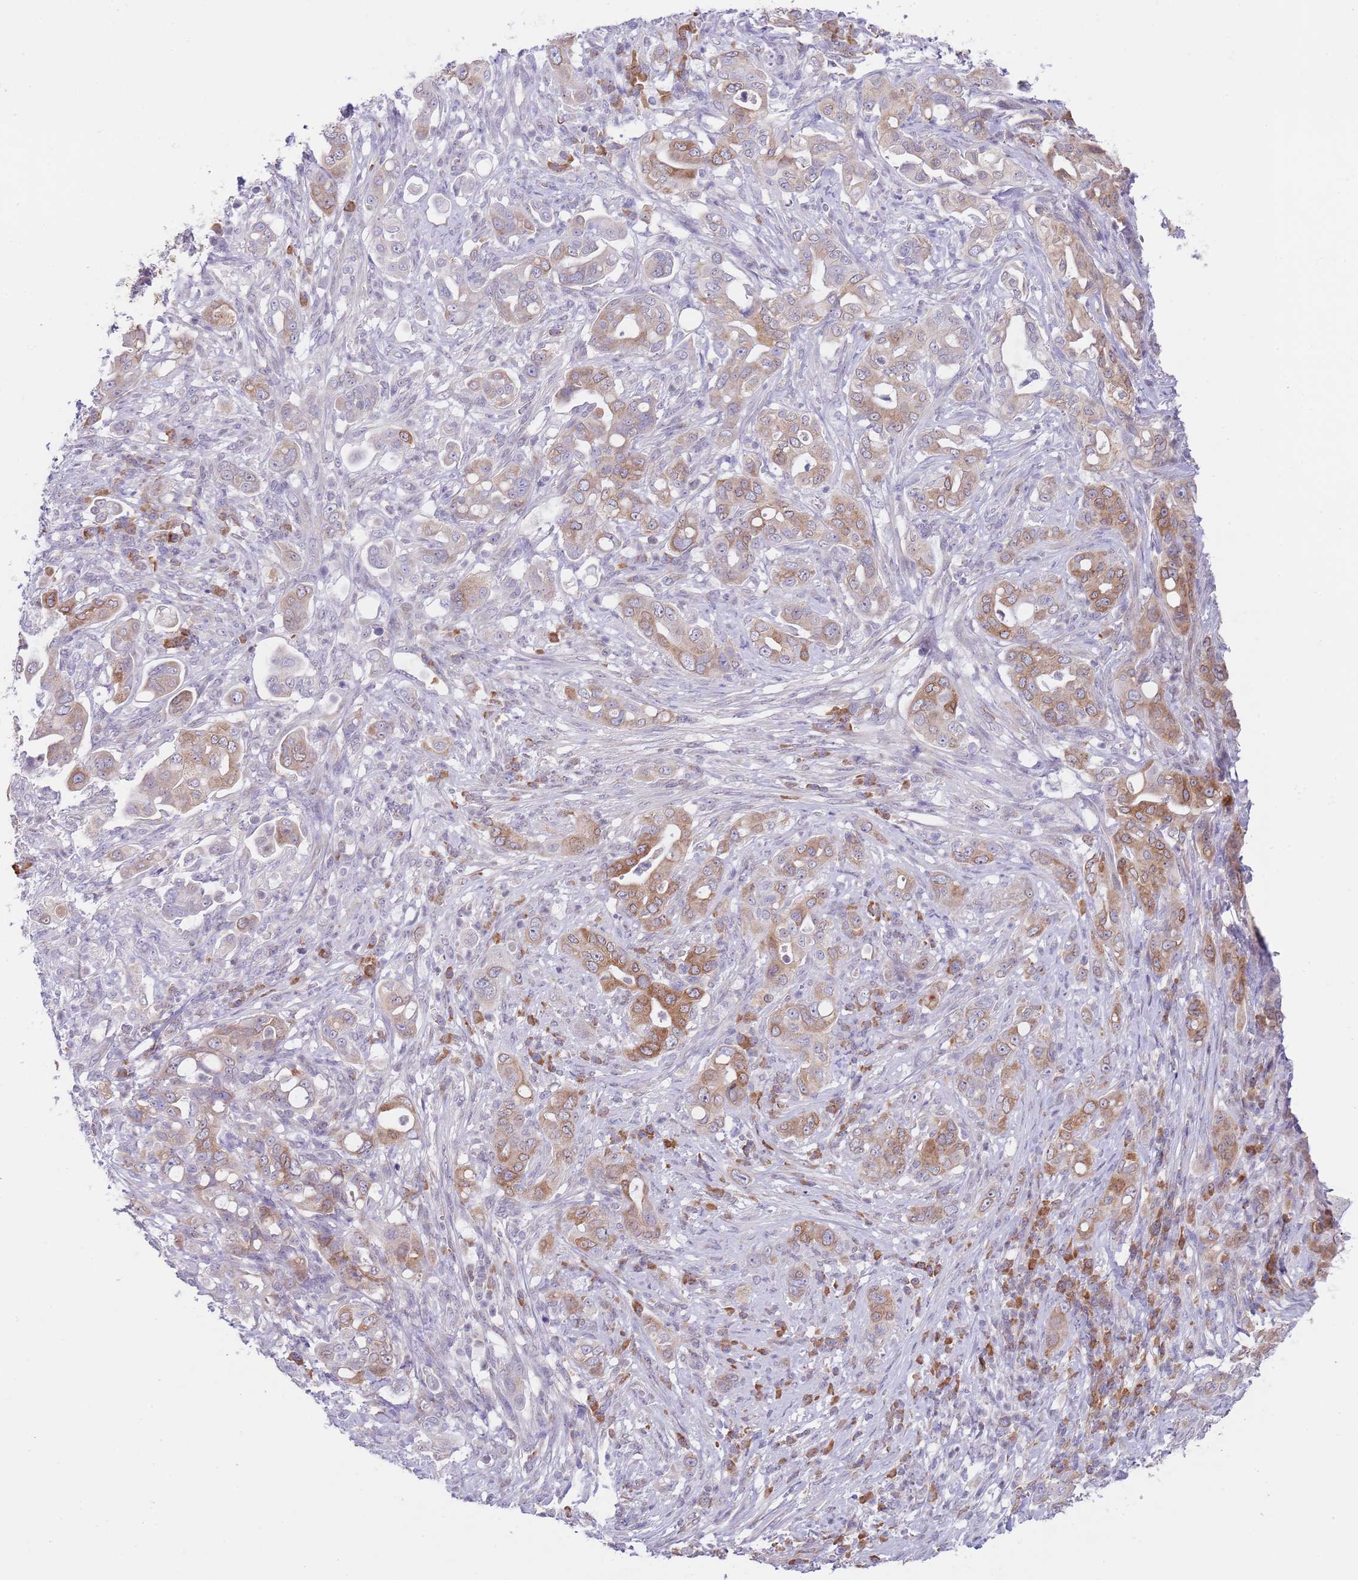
{"staining": {"intensity": "moderate", "quantity": "25%-75%", "location": "cytoplasmic/membranous"}, "tissue": "pancreatic cancer", "cell_type": "Tumor cells", "image_type": "cancer", "snomed": [{"axis": "morphology", "description": "Normal tissue, NOS"}, {"axis": "morphology", "description": "Adenocarcinoma, NOS"}, {"axis": "topography", "description": "Lymph node"}, {"axis": "topography", "description": "Pancreas"}], "caption": "DAB immunohistochemical staining of pancreatic cancer (adenocarcinoma) demonstrates moderate cytoplasmic/membranous protein staining in approximately 25%-75% of tumor cells.", "gene": "EBPL", "patient": {"sex": "female", "age": 67}}